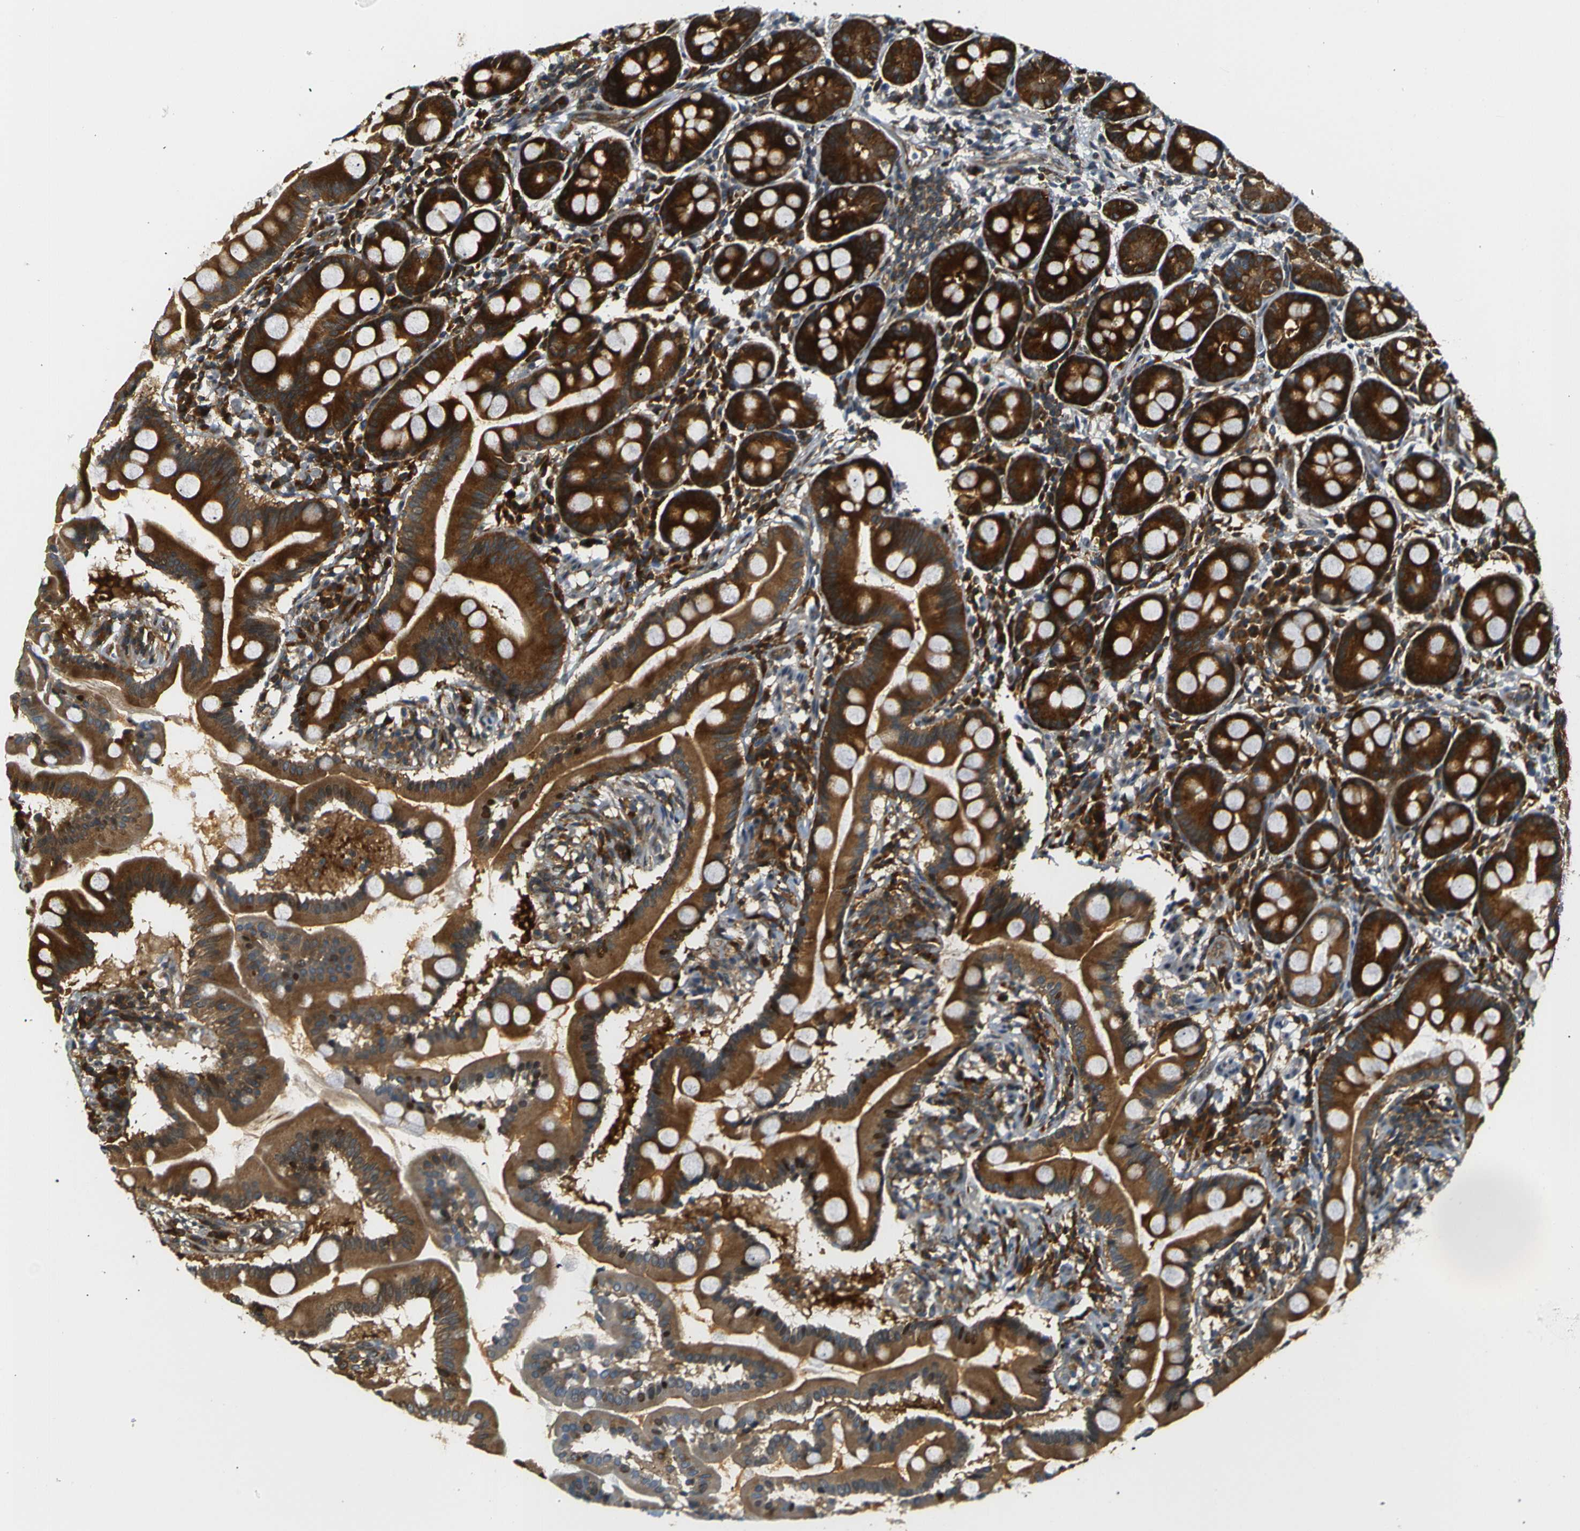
{"staining": {"intensity": "strong", "quantity": ">75%", "location": "cytoplasmic/membranous"}, "tissue": "duodenum", "cell_type": "Glandular cells", "image_type": "normal", "snomed": [{"axis": "morphology", "description": "Normal tissue, NOS"}, {"axis": "topography", "description": "Duodenum"}], "caption": "Immunohistochemistry (IHC) (DAB) staining of benign human duodenum shows strong cytoplasmic/membranous protein expression in approximately >75% of glandular cells.", "gene": "ABCE1", "patient": {"sex": "male", "age": 50}}